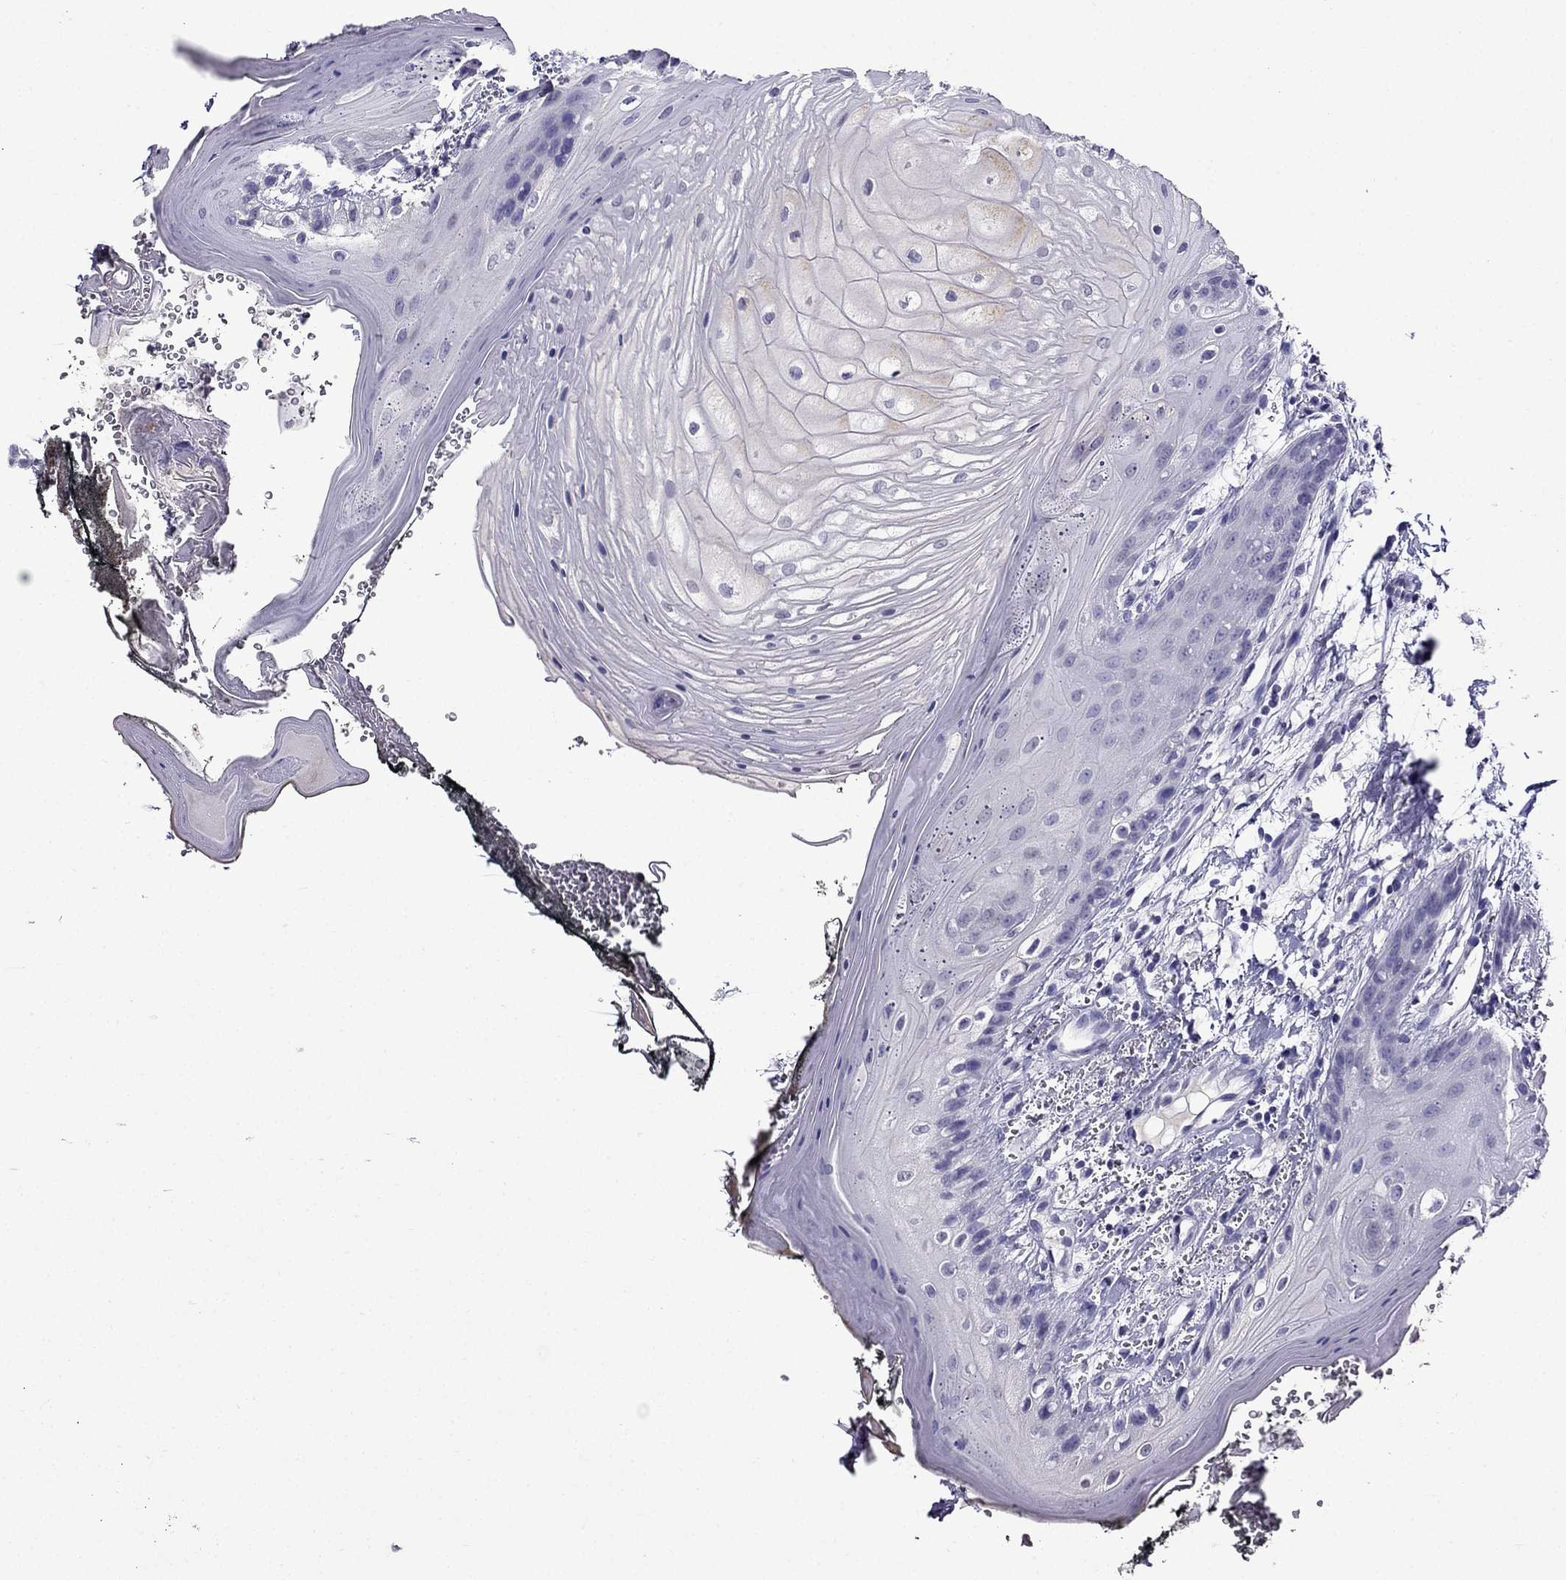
{"staining": {"intensity": "negative", "quantity": "none", "location": "none"}, "tissue": "oral mucosa", "cell_type": "Squamous epithelial cells", "image_type": "normal", "snomed": [{"axis": "morphology", "description": "Normal tissue, NOS"}, {"axis": "morphology", "description": "Squamous cell carcinoma, NOS"}, {"axis": "topography", "description": "Oral tissue"}, {"axis": "topography", "description": "Head-Neck"}], "caption": "This is a image of immunohistochemistry (IHC) staining of unremarkable oral mucosa, which shows no expression in squamous epithelial cells.", "gene": "DNAH17", "patient": {"sex": "male", "age": 65}}